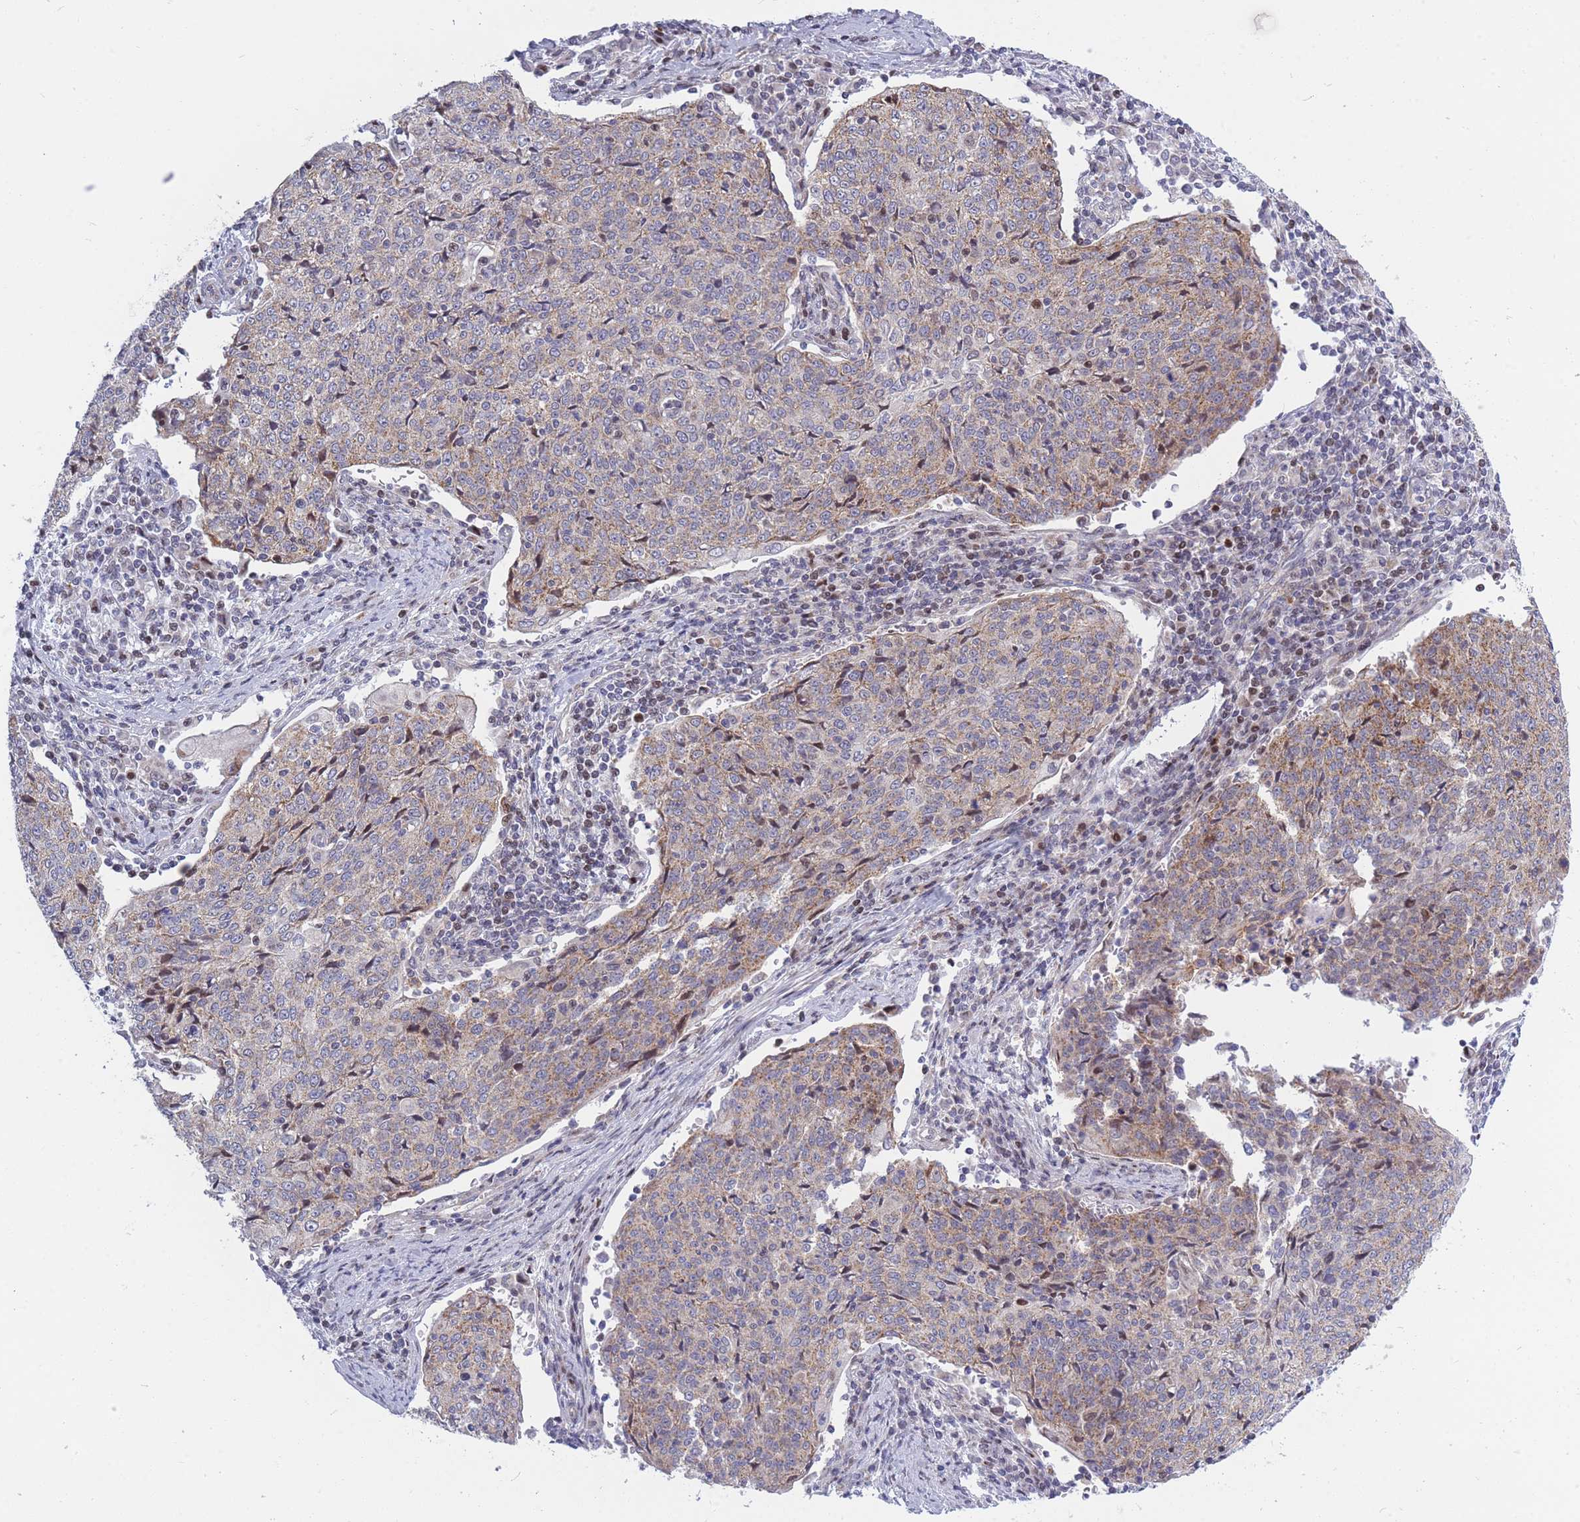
{"staining": {"intensity": "weak", "quantity": "<25%", "location": "cytoplasmic/membranous"}, "tissue": "cervical cancer", "cell_type": "Tumor cells", "image_type": "cancer", "snomed": [{"axis": "morphology", "description": "Squamous cell carcinoma, NOS"}, {"axis": "topography", "description": "Cervix"}], "caption": "Immunohistochemical staining of cervical cancer exhibits no significant positivity in tumor cells.", "gene": "MOB4", "patient": {"sex": "female", "age": 48}}